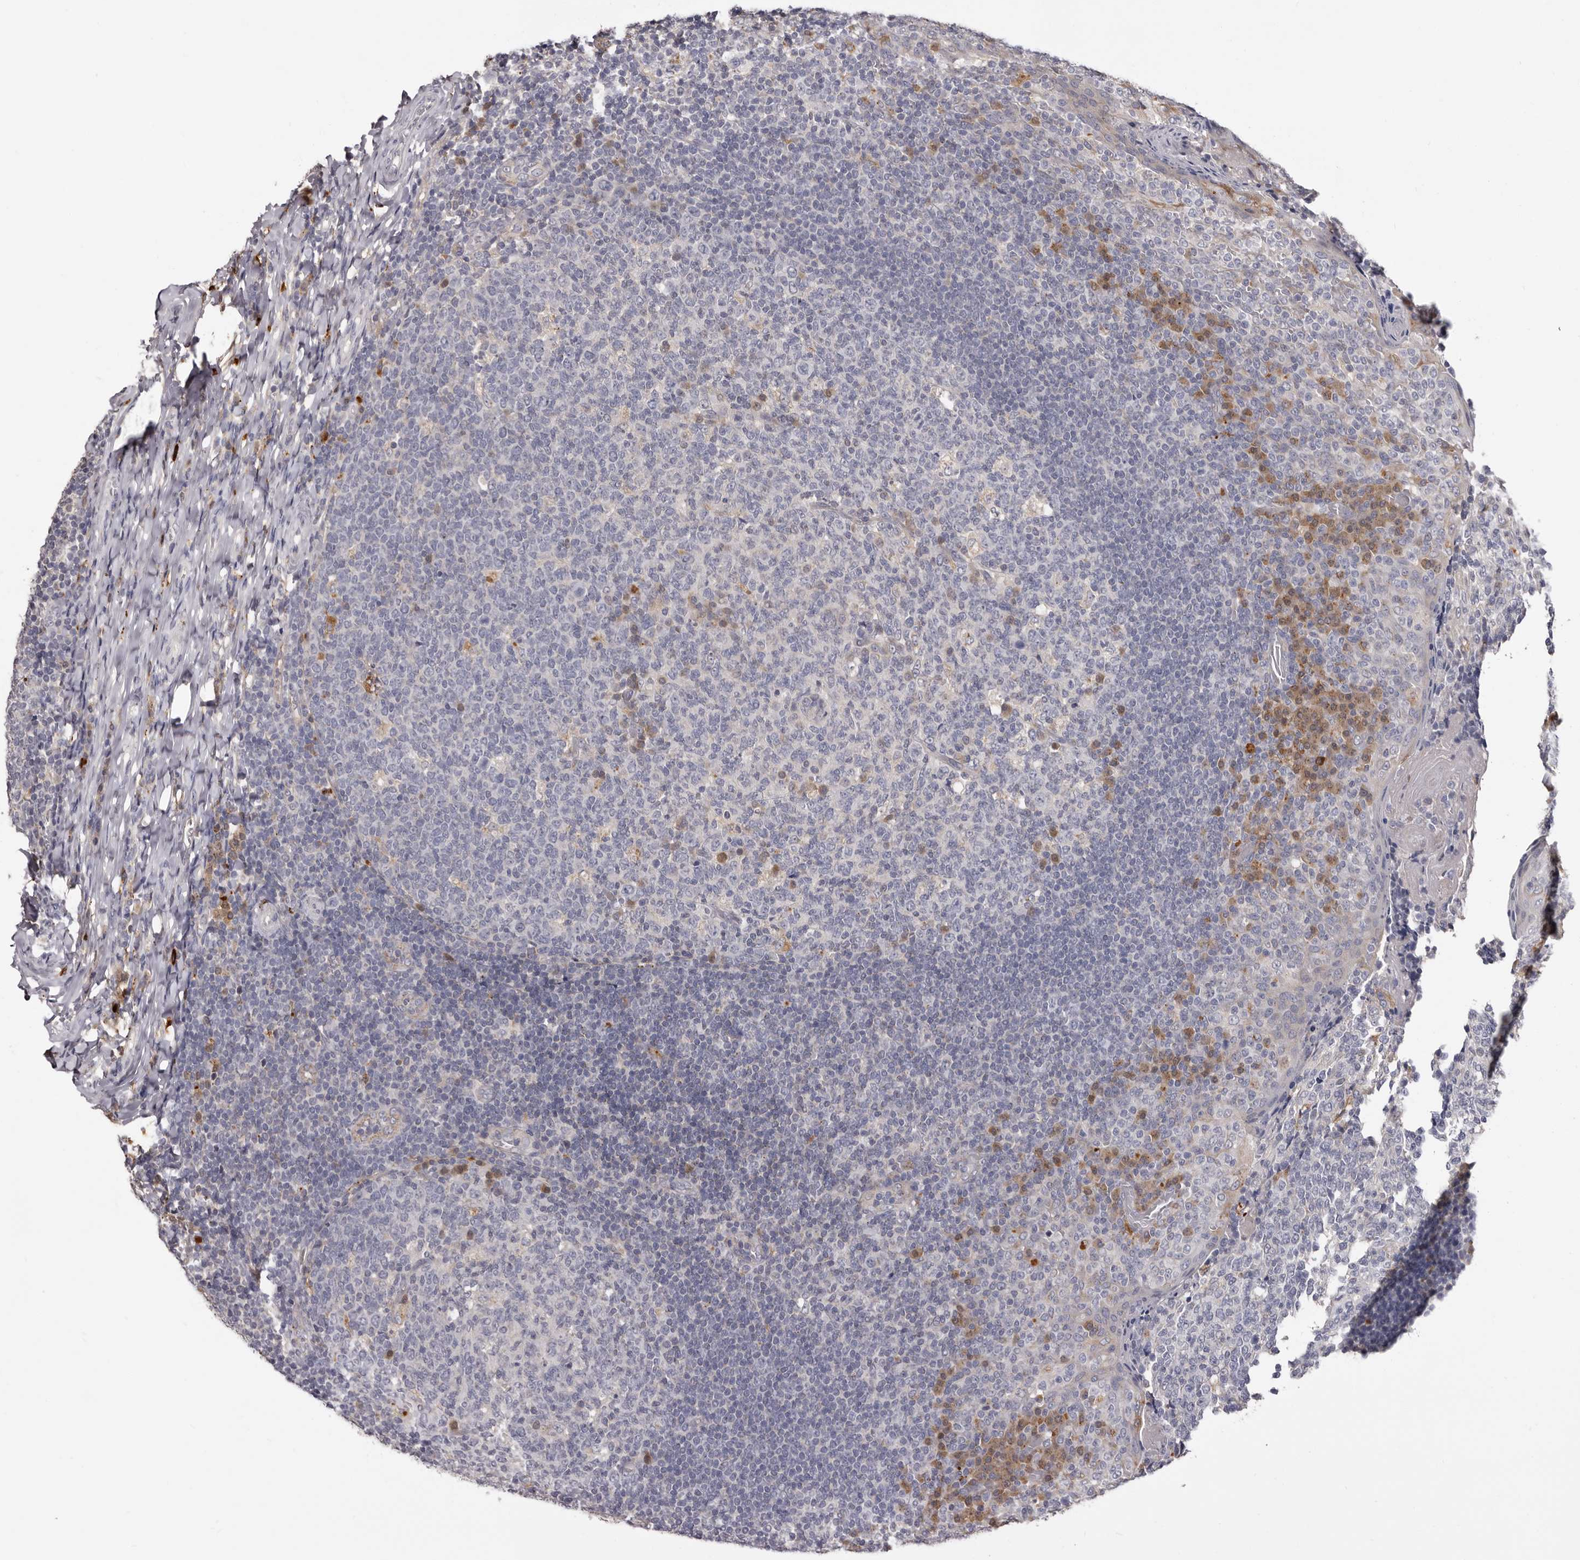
{"staining": {"intensity": "negative", "quantity": "none", "location": "none"}, "tissue": "tonsil", "cell_type": "Germinal center cells", "image_type": "normal", "snomed": [{"axis": "morphology", "description": "Normal tissue, NOS"}, {"axis": "topography", "description": "Tonsil"}], "caption": "Tonsil was stained to show a protein in brown. There is no significant expression in germinal center cells. (DAB (3,3'-diaminobenzidine) immunohistochemistry visualized using brightfield microscopy, high magnification).", "gene": "DAP", "patient": {"sex": "female", "age": 19}}